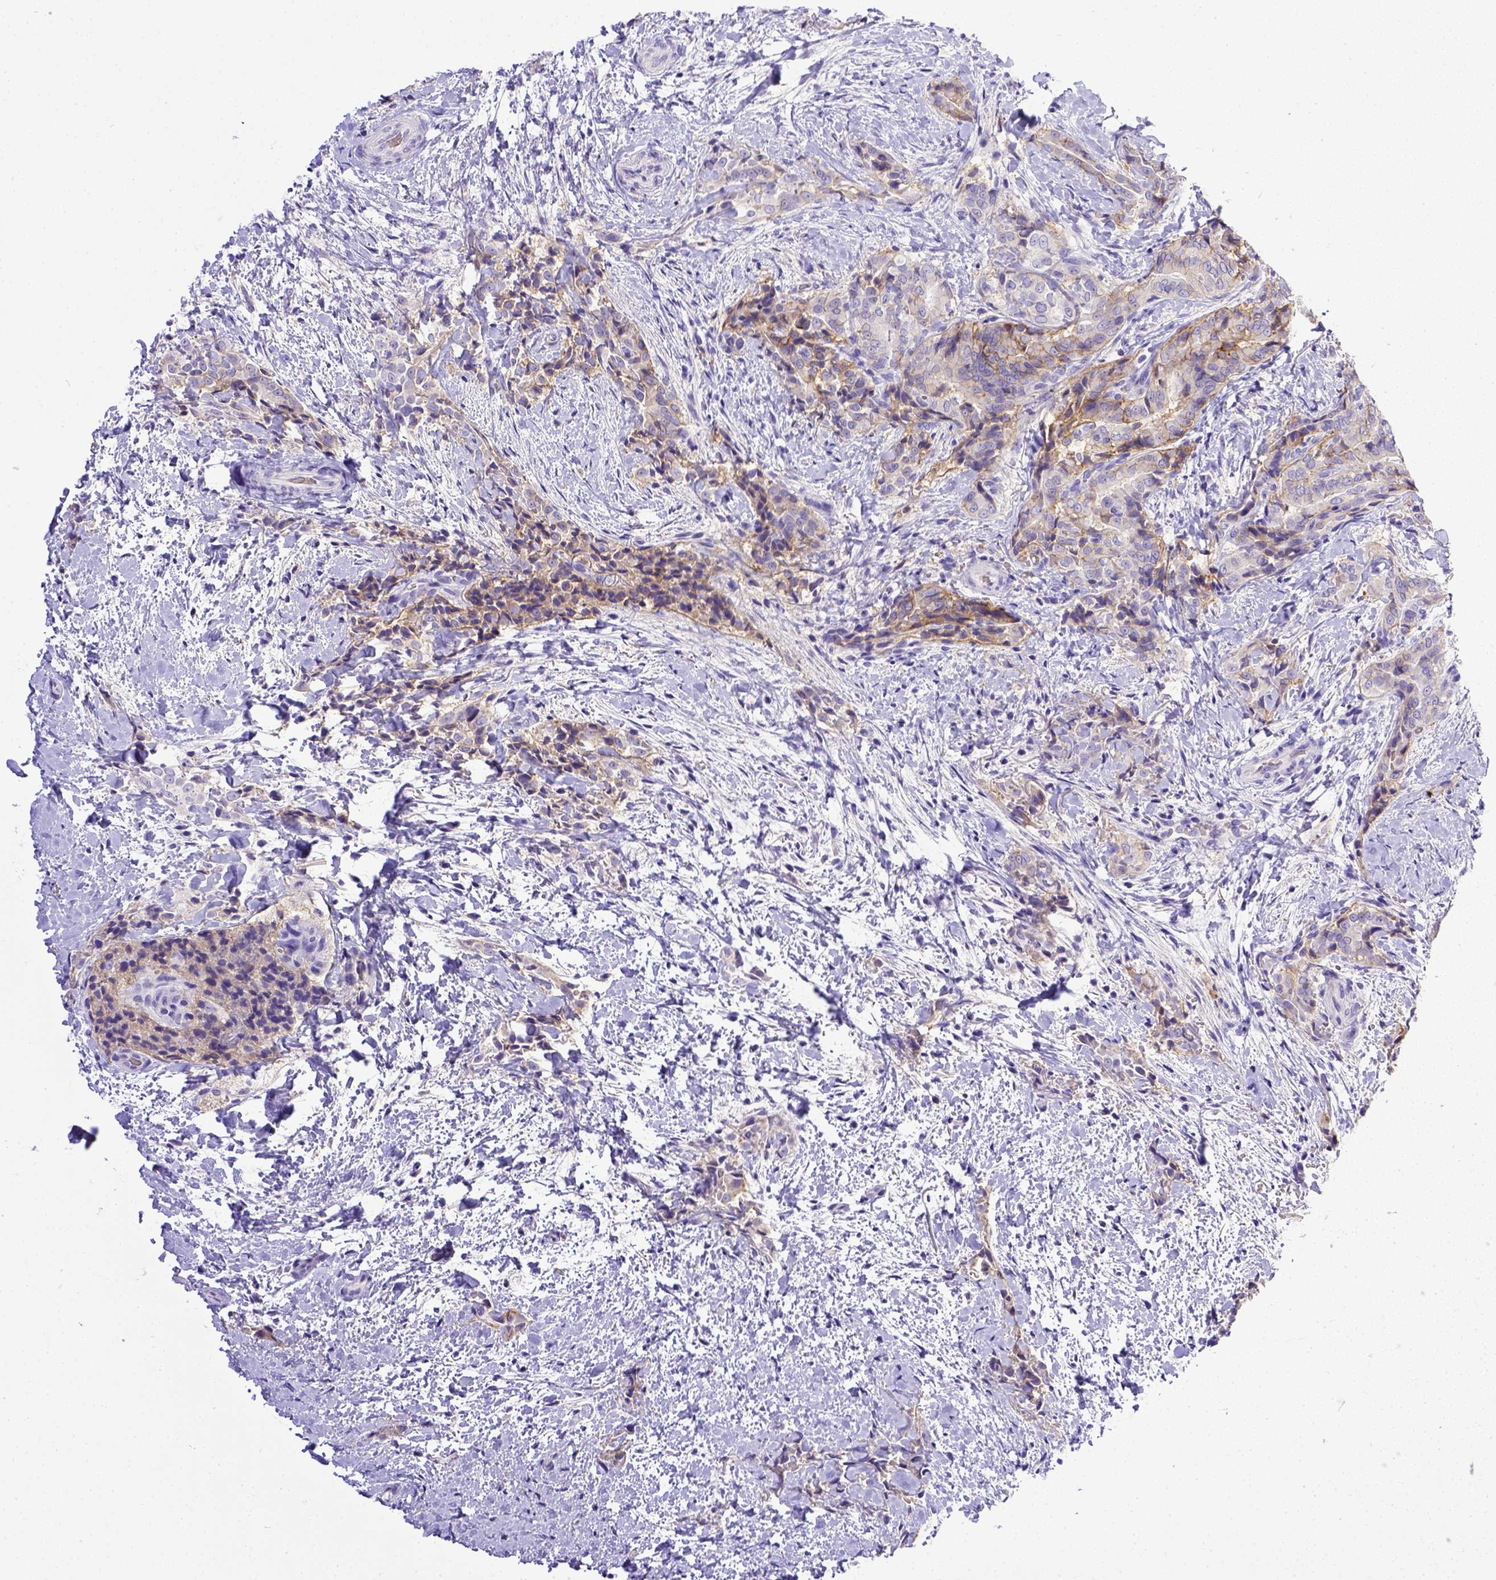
{"staining": {"intensity": "moderate", "quantity": "<25%", "location": "cytoplasmic/membranous"}, "tissue": "thyroid cancer", "cell_type": "Tumor cells", "image_type": "cancer", "snomed": [{"axis": "morphology", "description": "Papillary adenocarcinoma, NOS"}, {"axis": "topography", "description": "Thyroid gland"}], "caption": "IHC (DAB) staining of papillary adenocarcinoma (thyroid) demonstrates moderate cytoplasmic/membranous protein expression in about <25% of tumor cells.", "gene": "BTN1A1", "patient": {"sex": "male", "age": 61}}